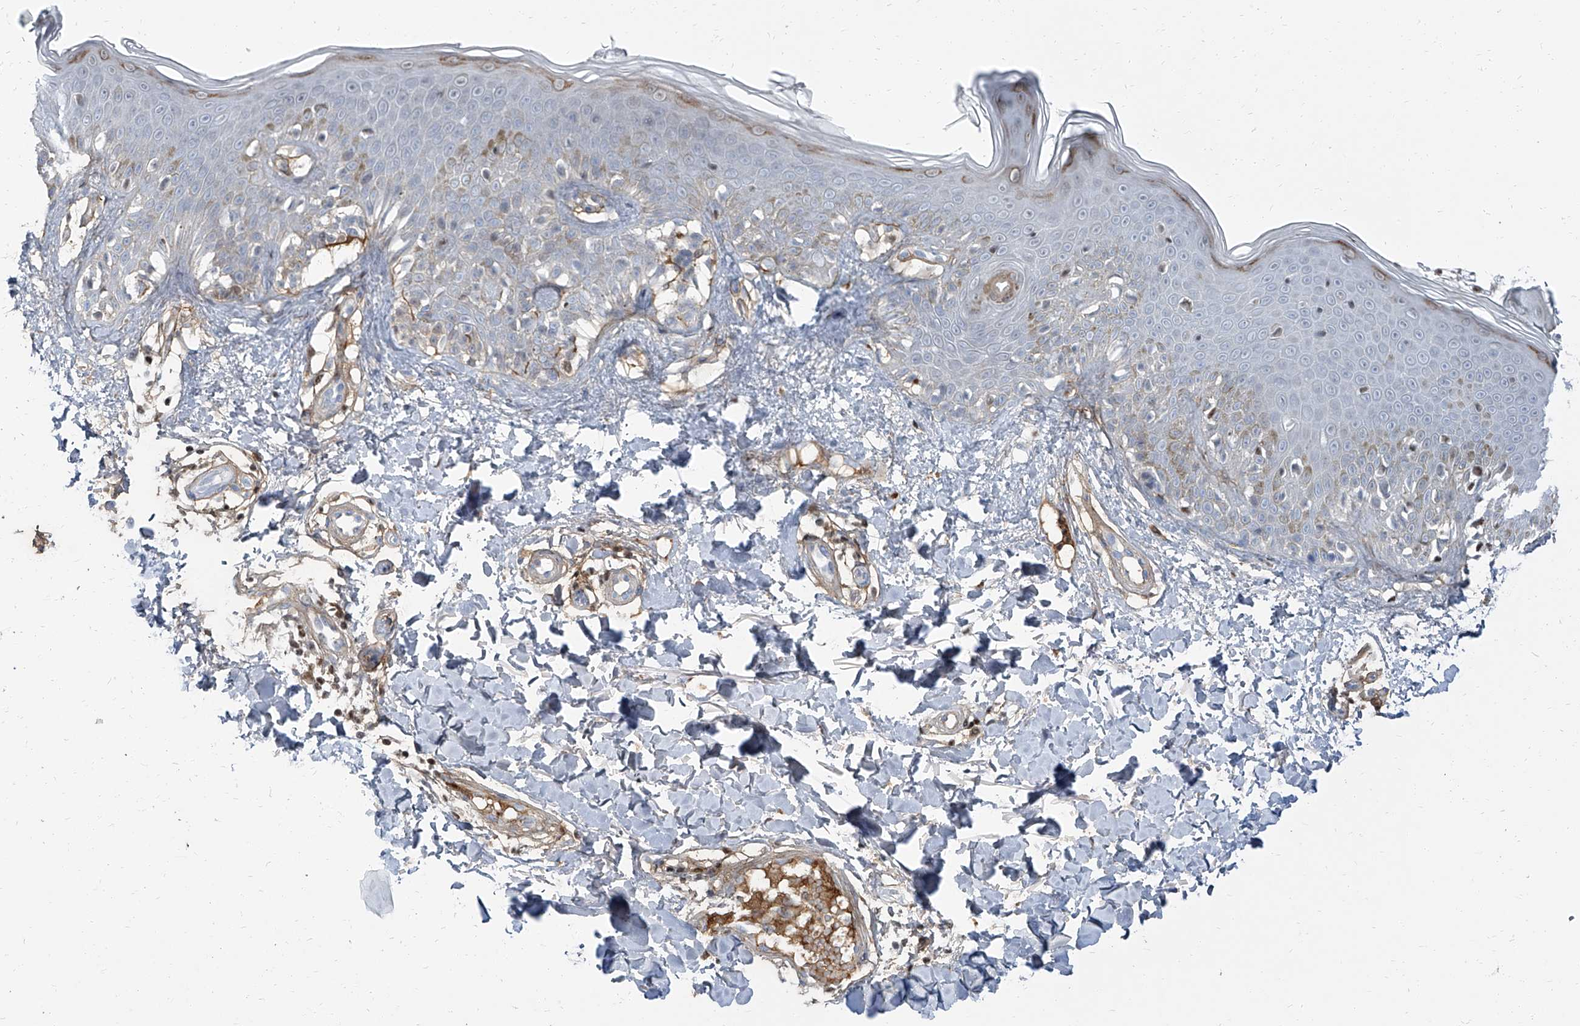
{"staining": {"intensity": "weak", "quantity": "25%-75%", "location": "cytoplasmic/membranous"}, "tissue": "skin", "cell_type": "Fibroblasts", "image_type": "normal", "snomed": [{"axis": "morphology", "description": "Normal tissue, NOS"}, {"axis": "topography", "description": "Skin"}], "caption": "Protein staining shows weak cytoplasmic/membranous positivity in approximately 25%-75% of fibroblasts in normal skin. The protein of interest is shown in brown color, while the nuclei are stained blue.", "gene": "HOXA3", "patient": {"sex": "male", "age": 37}}